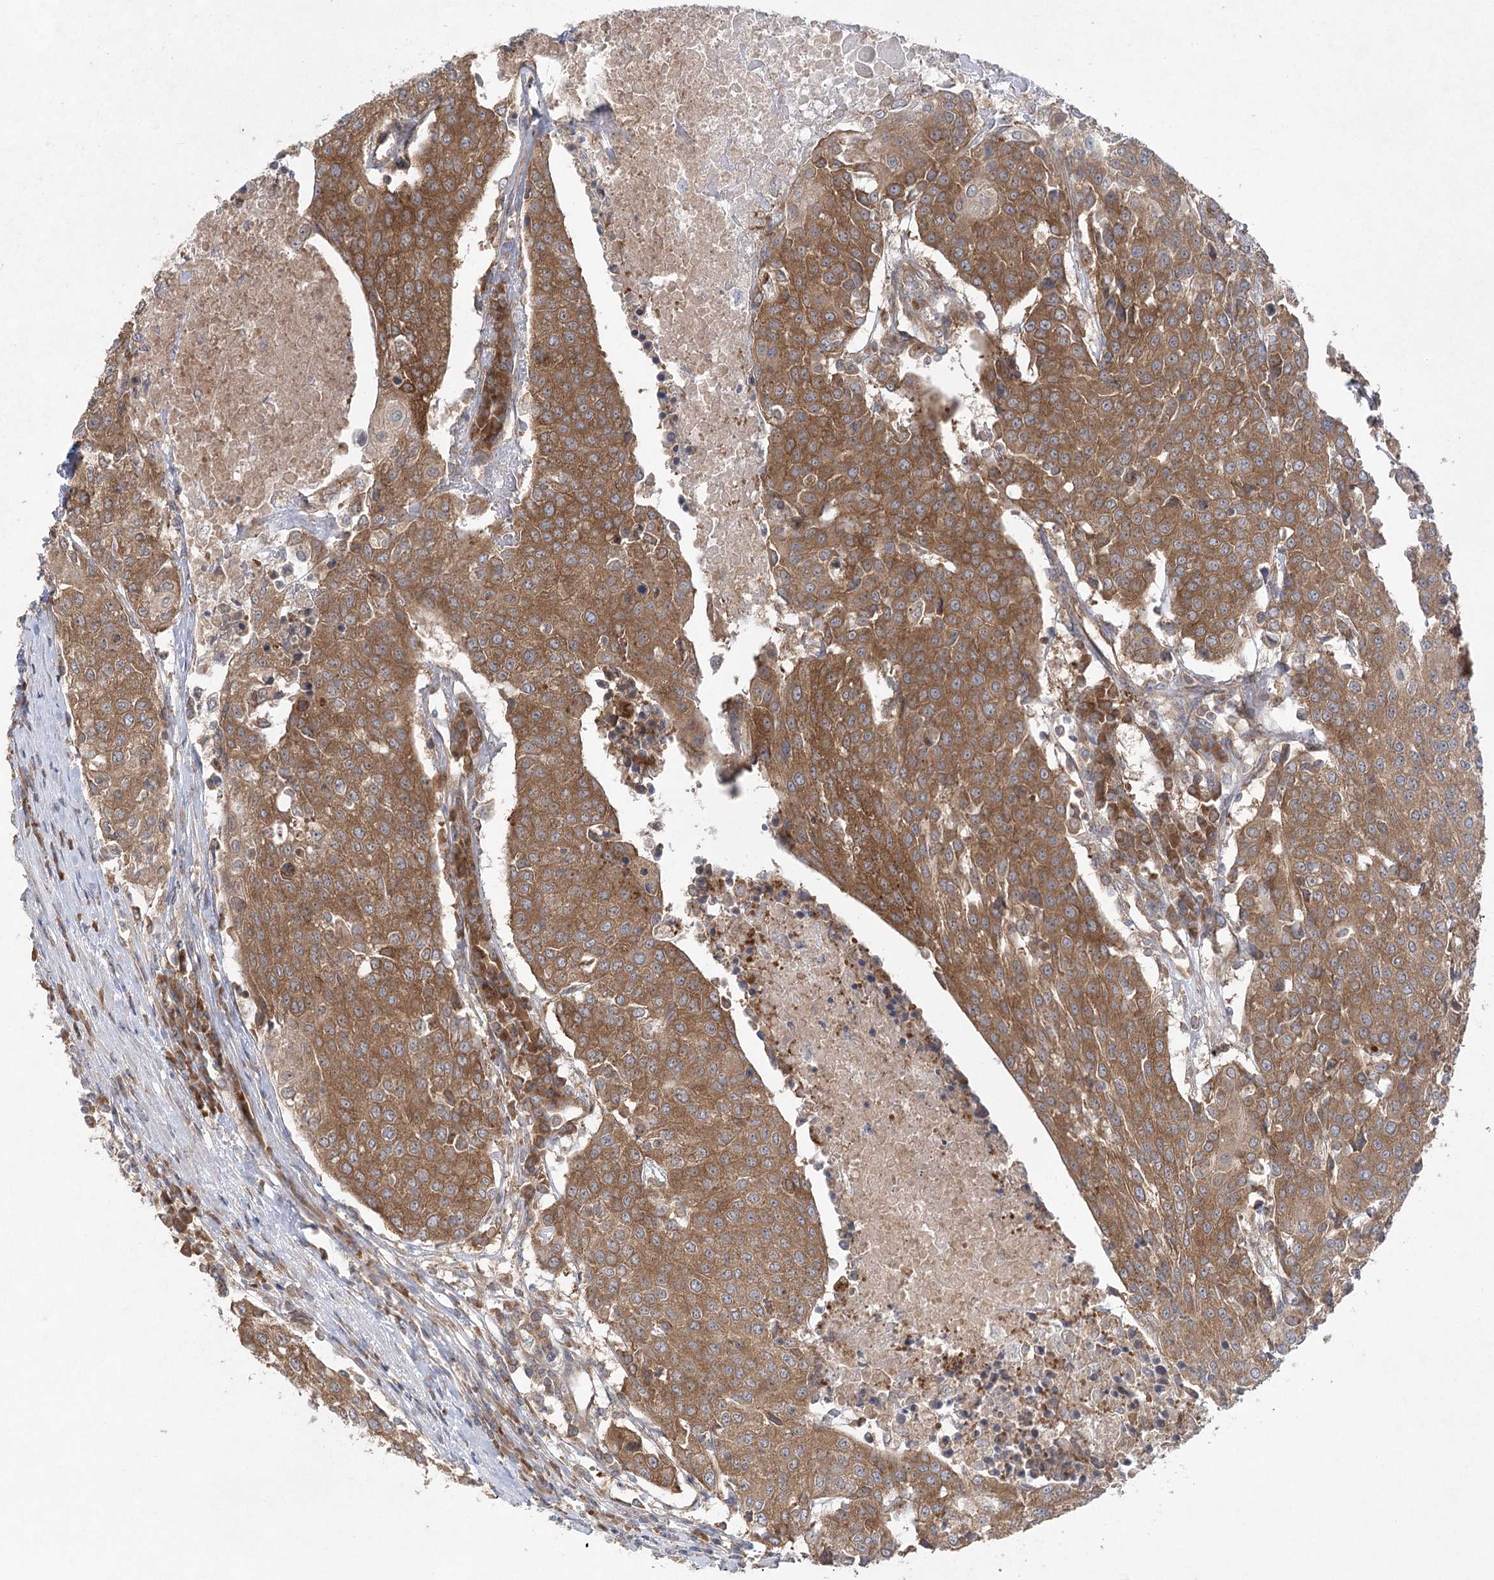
{"staining": {"intensity": "moderate", "quantity": ">75%", "location": "cytoplasmic/membranous"}, "tissue": "urothelial cancer", "cell_type": "Tumor cells", "image_type": "cancer", "snomed": [{"axis": "morphology", "description": "Urothelial carcinoma, High grade"}, {"axis": "topography", "description": "Urinary bladder"}], "caption": "Protein analysis of urothelial carcinoma (high-grade) tissue displays moderate cytoplasmic/membranous positivity in about >75% of tumor cells. Nuclei are stained in blue.", "gene": "EIF3A", "patient": {"sex": "female", "age": 85}}